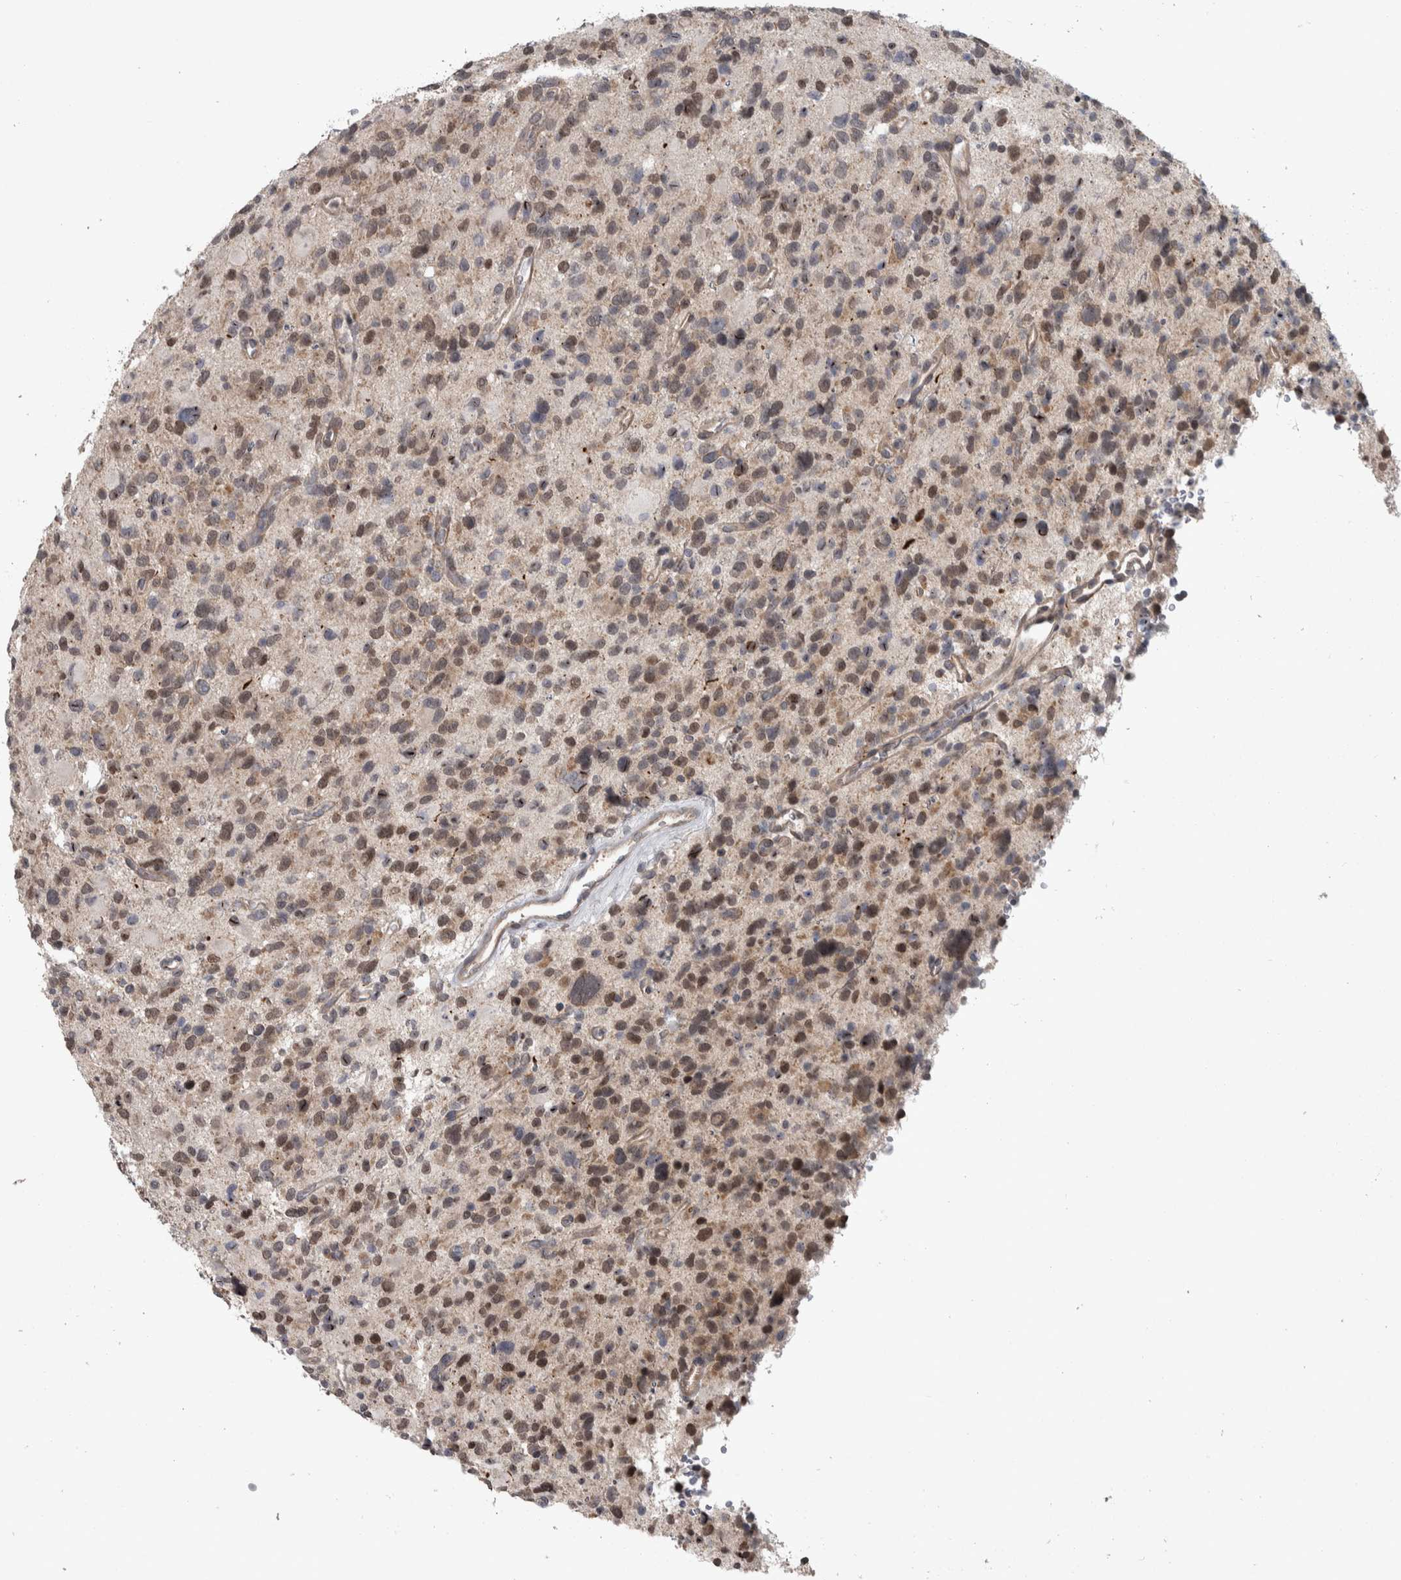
{"staining": {"intensity": "moderate", "quantity": ">75%", "location": "nuclear"}, "tissue": "glioma", "cell_type": "Tumor cells", "image_type": "cancer", "snomed": [{"axis": "morphology", "description": "Glioma, malignant, High grade"}, {"axis": "topography", "description": "Brain"}], "caption": "Immunohistochemical staining of malignant glioma (high-grade) reveals medium levels of moderate nuclear protein positivity in approximately >75% of tumor cells.", "gene": "CWC27", "patient": {"sex": "male", "age": 48}}